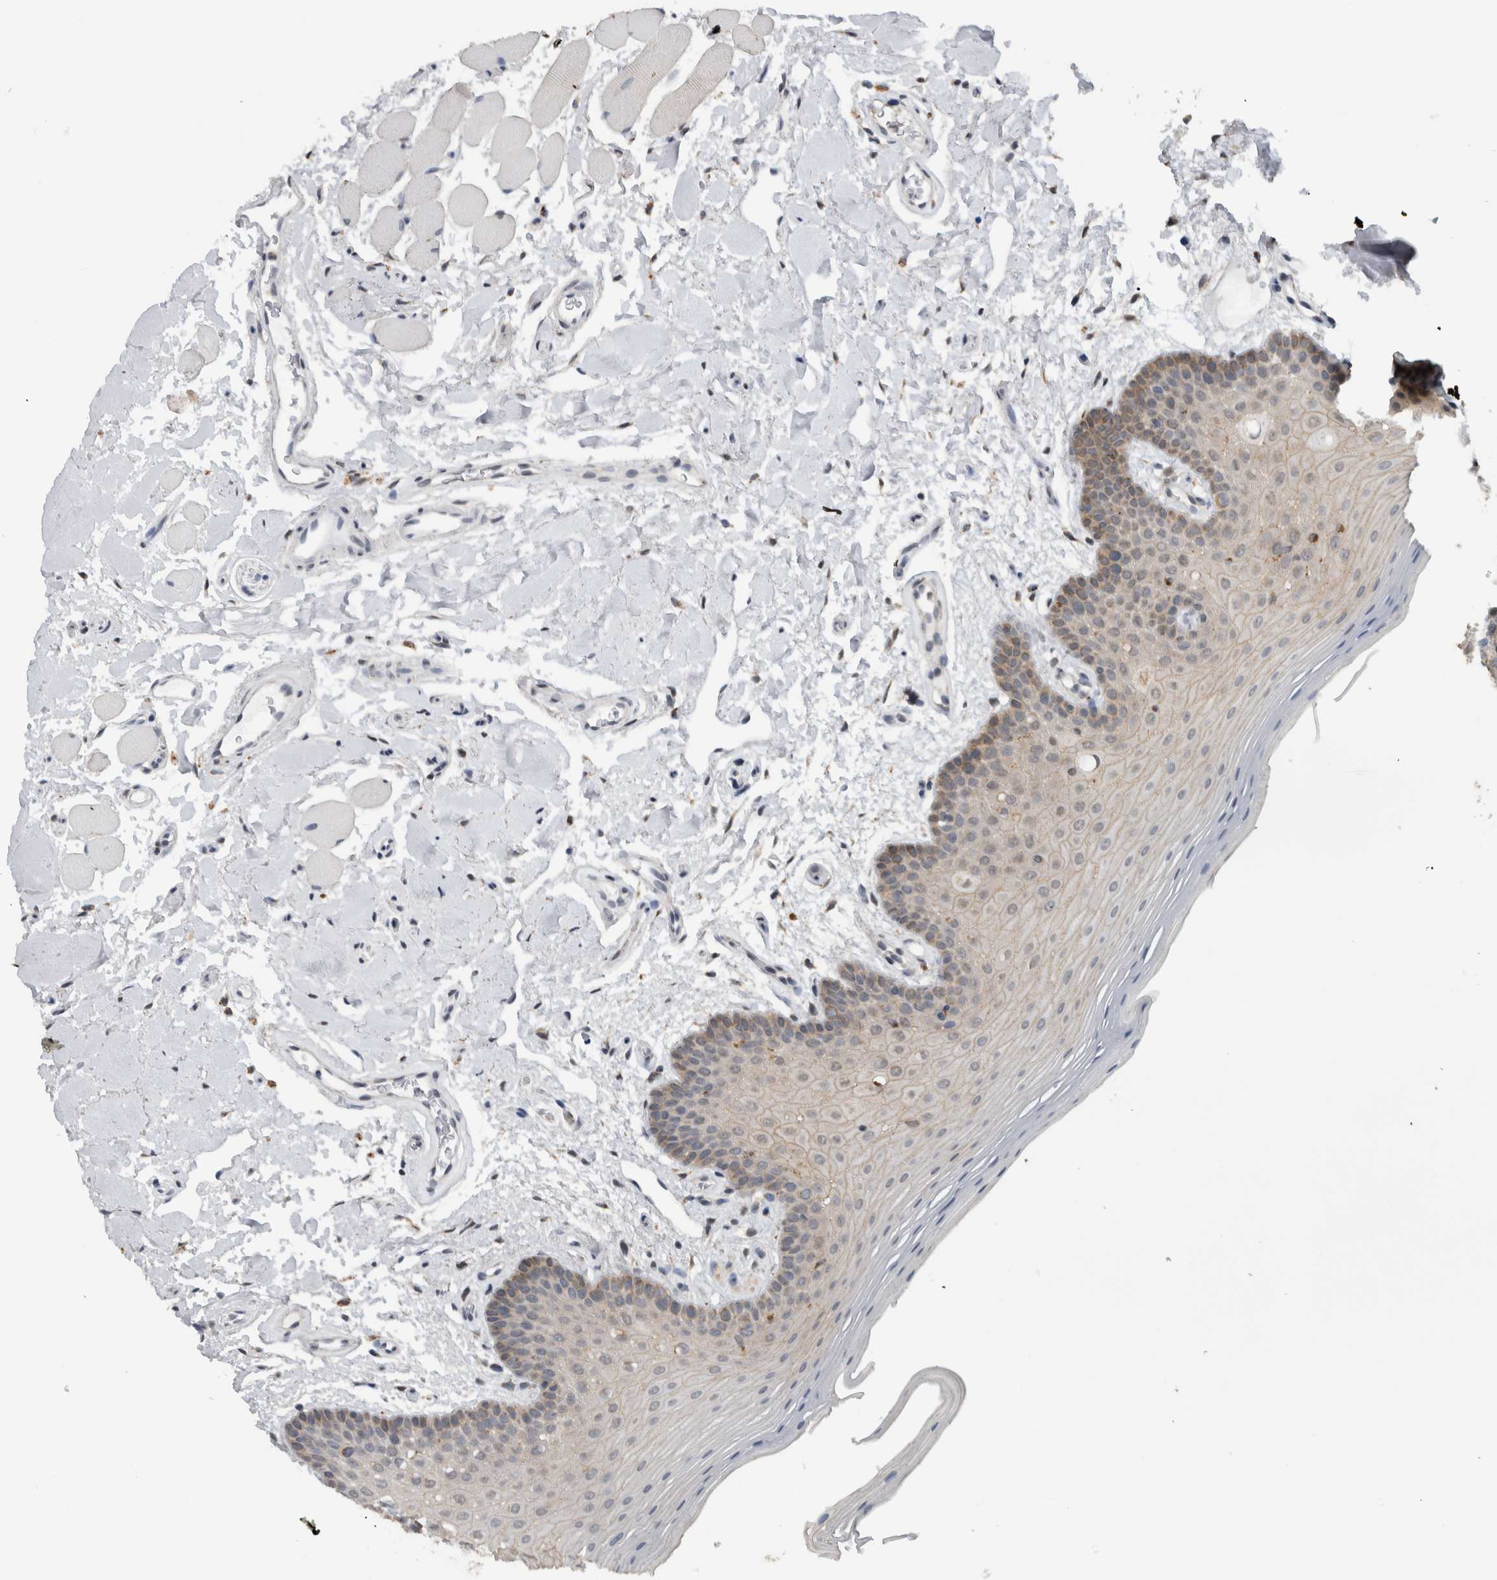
{"staining": {"intensity": "moderate", "quantity": "<25%", "location": "cytoplasmic/membranous"}, "tissue": "oral mucosa", "cell_type": "Squamous epithelial cells", "image_type": "normal", "snomed": [{"axis": "morphology", "description": "Normal tissue, NOS"}, {"axis": "topography", "description": "Oral tissue"}], "caption": "Immunohistochemistry of normal oral mucosa shows low levels of moderate cytoplasmic/membranous staining in approximately <25% of squamous epithelial cells.", "gene": "ACSF2", "patient": {"sex": "male", "age": 62}}